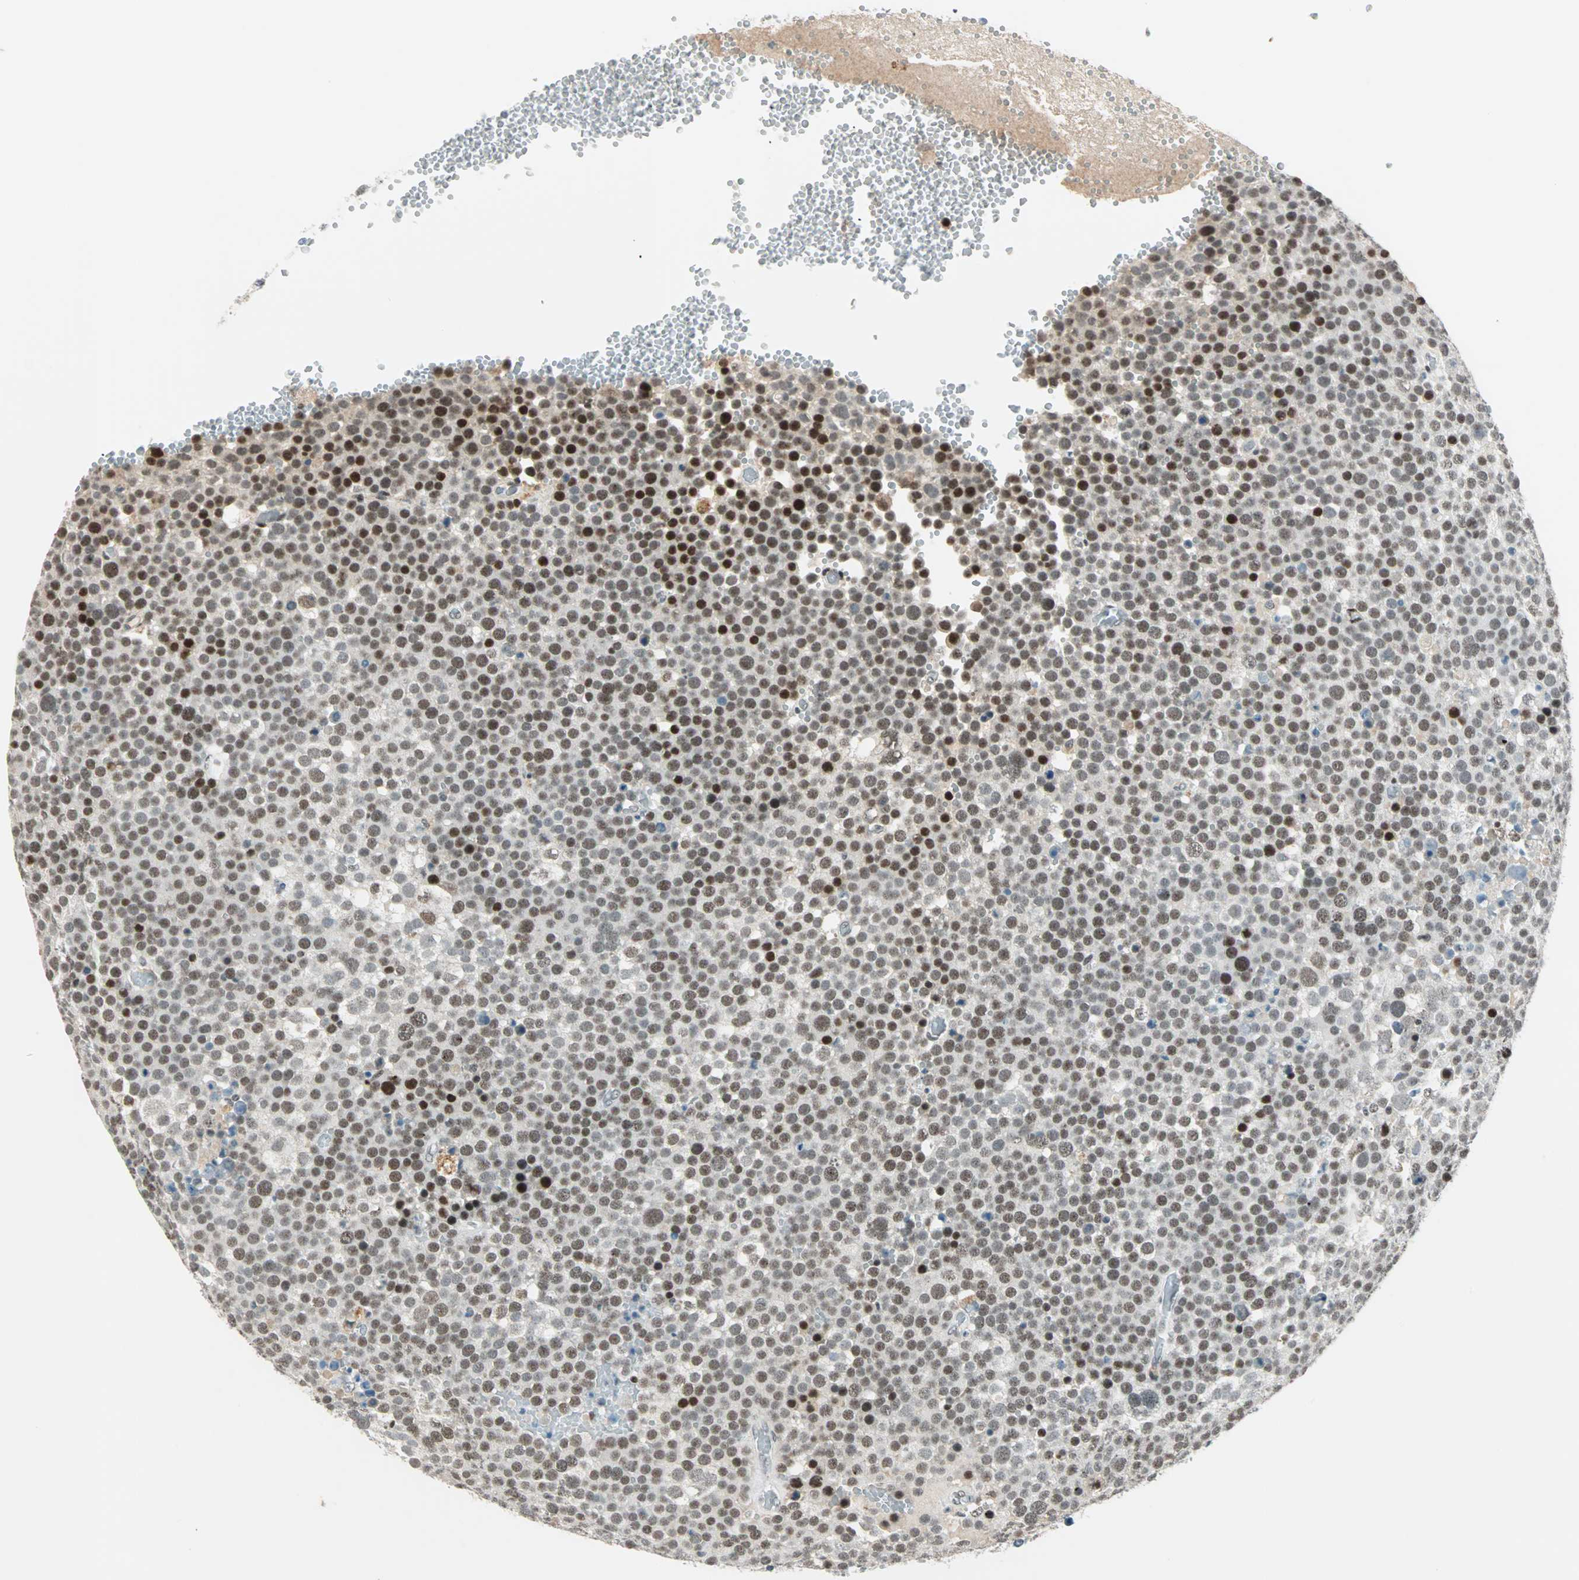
{"staining": {"intensity": "moderate", "quantity": "25%-75%", "location": "nuclear"}, "tissue": "testis cancer", "cell_type": "Tumor cells", "image_type": "cancer", "snomed": [{"axis": "morphology", "description": "Seminoma, NOS"}, {"axis": "topography", "description": "Testis"}], "caption": "A micrograph of testis cancer stained for a protein reveals moderate nuclear brown staining in tumor cells.", "gene": "SIN3A", "patient": {"sex": "male", "age": 71}}